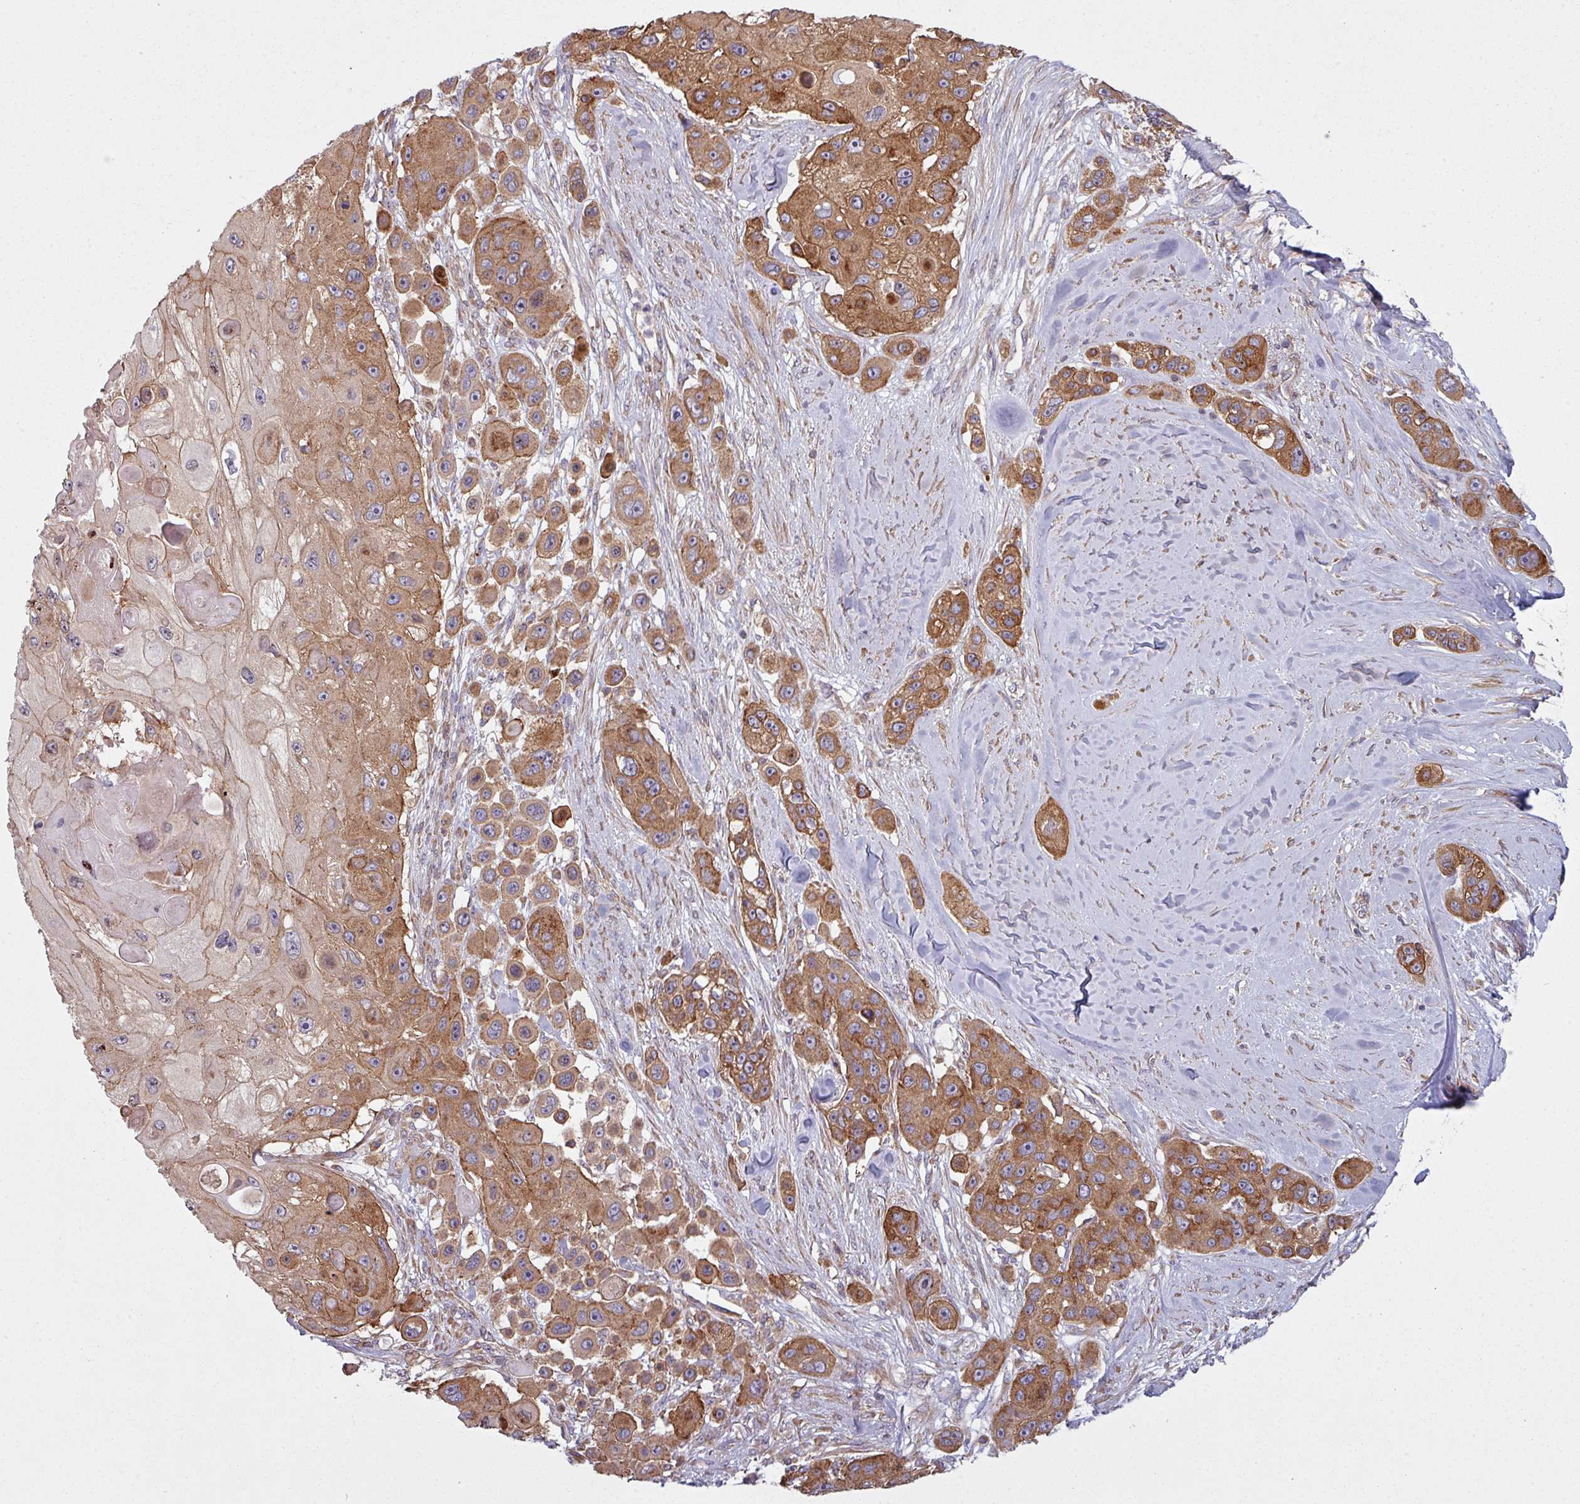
{"staining": {"intensity": "moderate", "quantity": ">75%", "location": "cytoplasmic/membranous"}, "tissue": "skin cancer", "cell_type": "Tumor cells", "image_type": "cancer", "snomed": [{"axis": "morphology", "description": "Squamous cell carcinoma, NOS"}, {"axis": "topography", "description": "Skin"}], "caption": "Immunohistochemistry of squamous cell carcinoma (skin) demonstrates medium levels of moderate cytoplasmic/membranous positivity in approximately >75% of tumor cells. Nuclei are stained in blue.", "gene": "SNRNP25", "patient": {"sex": "male", "age": 67}}